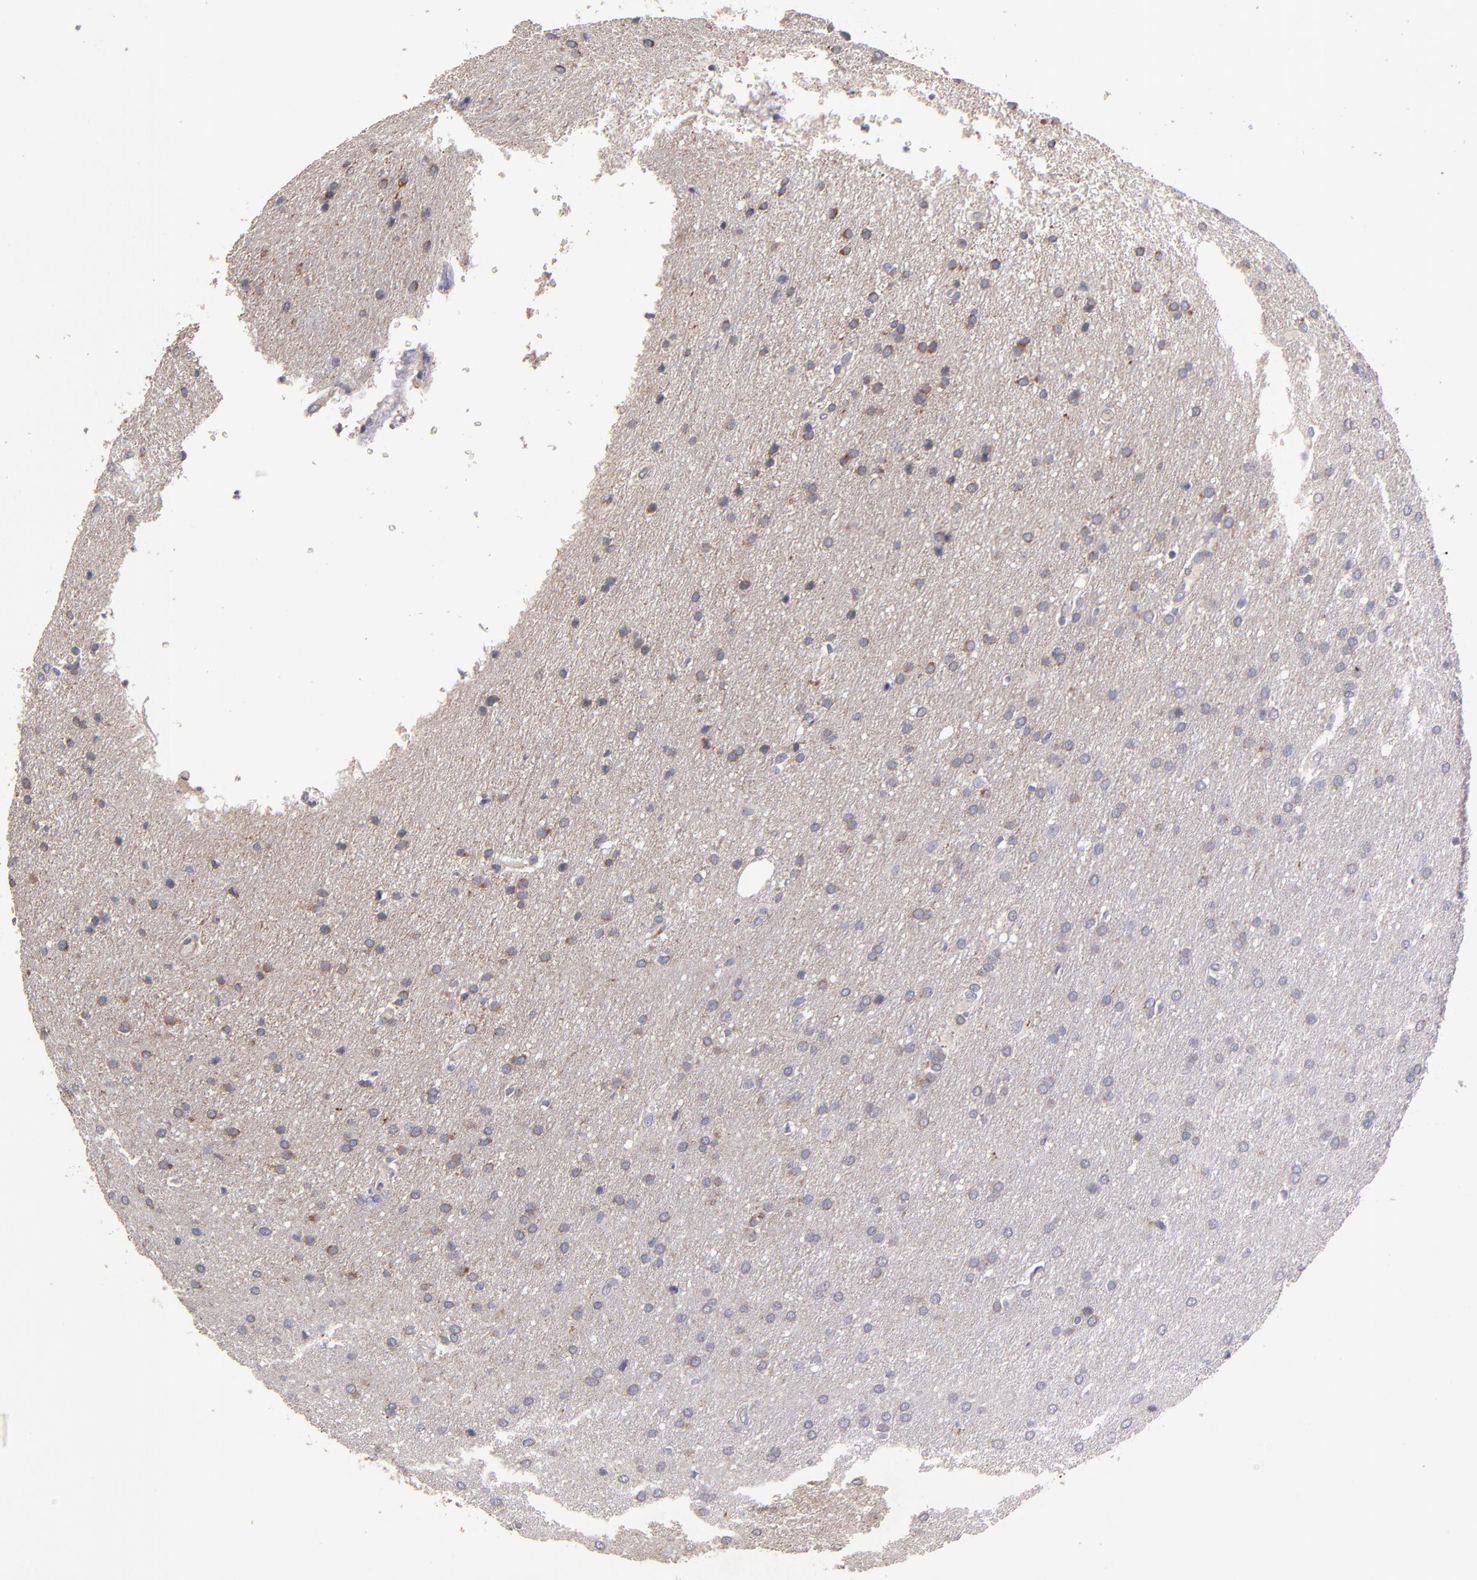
{"staining": {"intensity": "weak", "quantity": "25%-75%", "location": "cytoplasmic/membranous"}, "tissue": "glioma", "cell_type": "Tumor cells", "image_type": "cancer", "snomed": [{"axis": "morphology", "description": "Glioma, malignant, Low grade"}, {"axis": "topography", "description": "Brain"}], "caption": "The histopathology image shows a brown stain indicating the presence of a protein in the cytoplasmic/membranous of tumor cells in malignant glioma (low-grade).", "gene": "MAGEE1", "patient": {"sex": "female", "age": 32}}